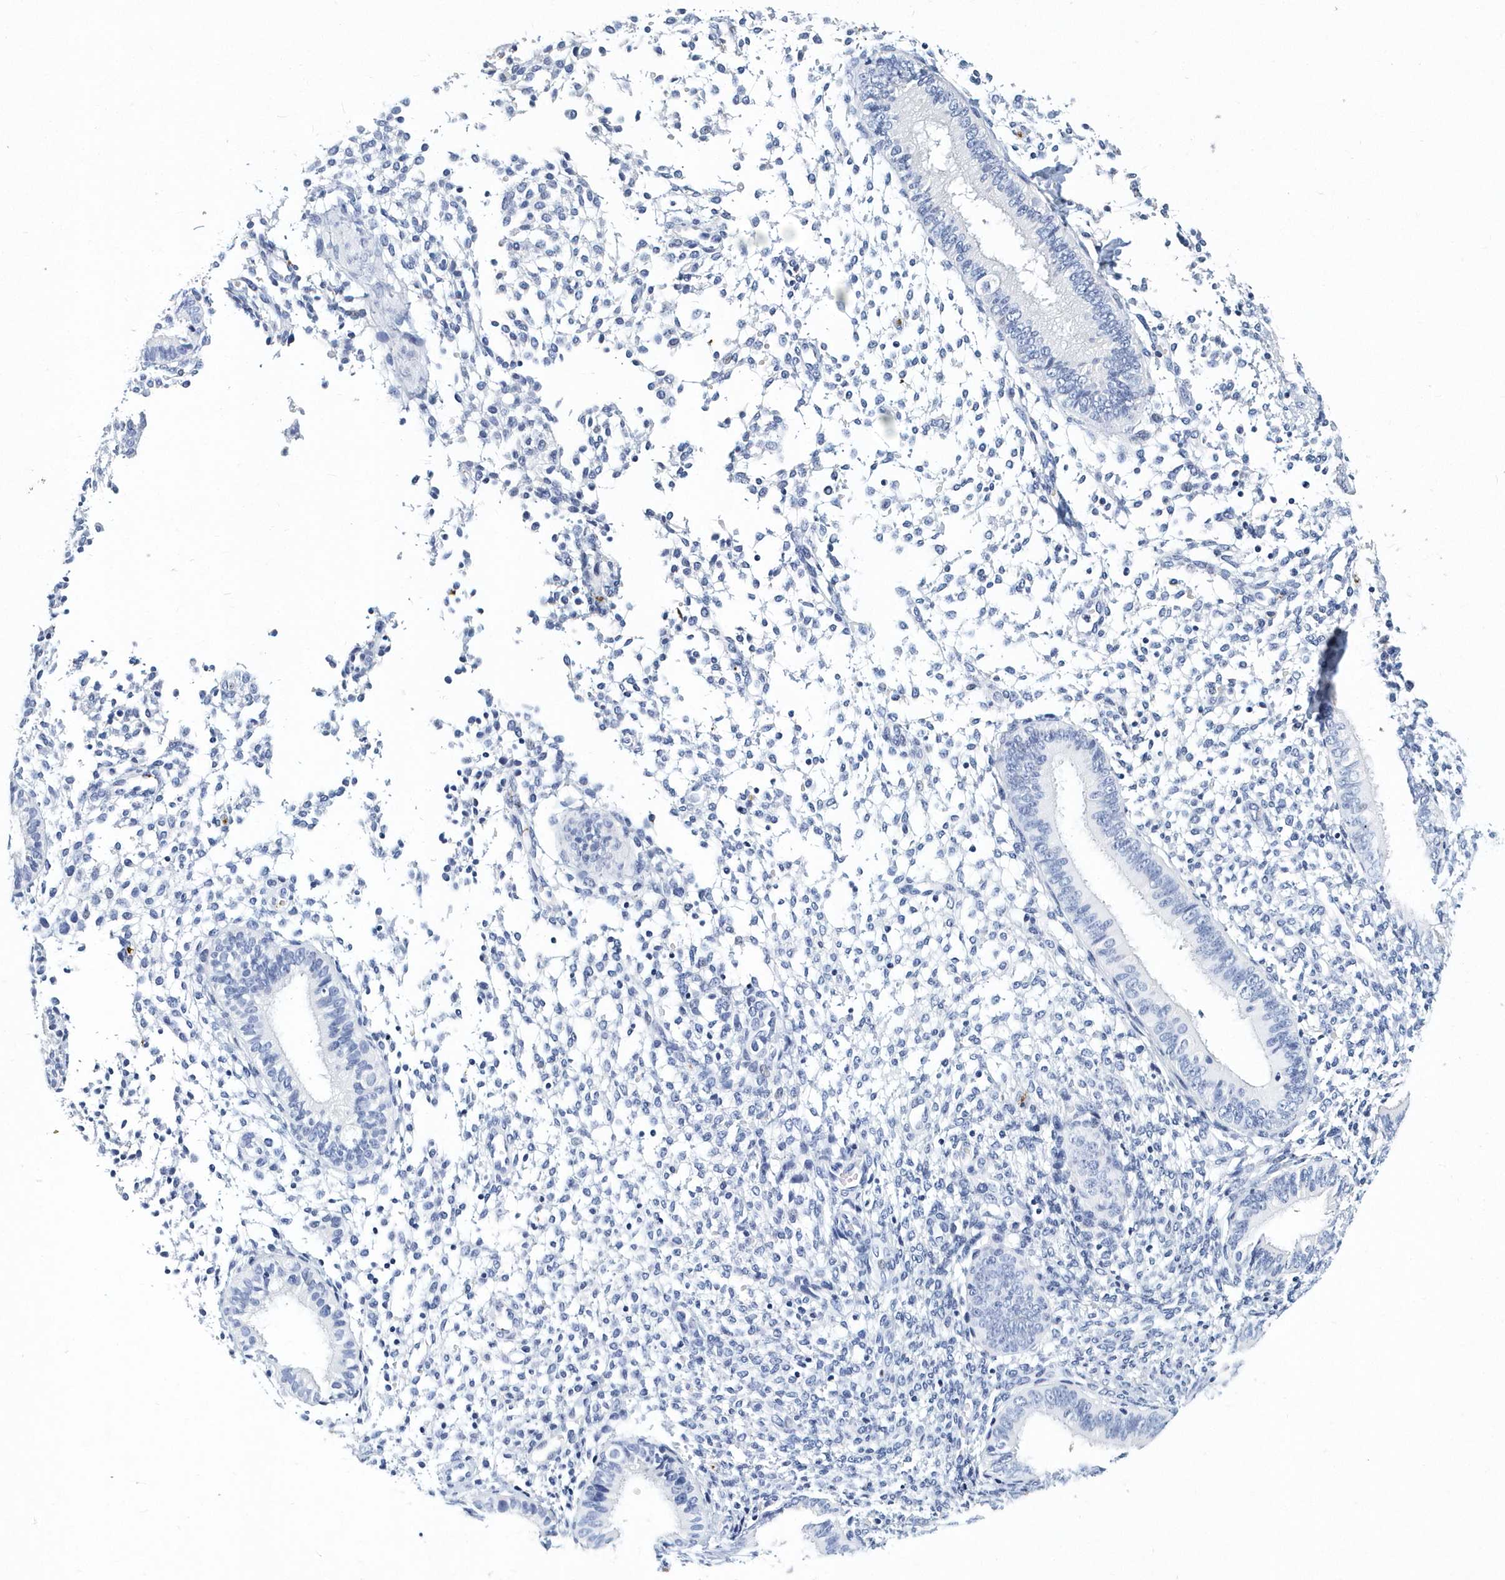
{"staining": {"intensity": "negative", "quantity": "none", "location": "none"}, "tissue": "endometrium", "cell_type": "Cells in endometrial stroma", "image_type": "normal", "snomed": [{"axis": "morphology", "description": "Normal tissue, NOS"}, {"axis": "topography", "description": "Uterus"}, {"axis": "topography", "description": "Endometrium"}], "caption": "Immunohistochemistry image of normal endometrium: endometrium stained with DAB (3,3'-diaminobenzidine) shows no significant protein positivity in cells in endometrial stroma.", "gene": "ITGA2B", "patient": {"sex": "female", "age": 48}}